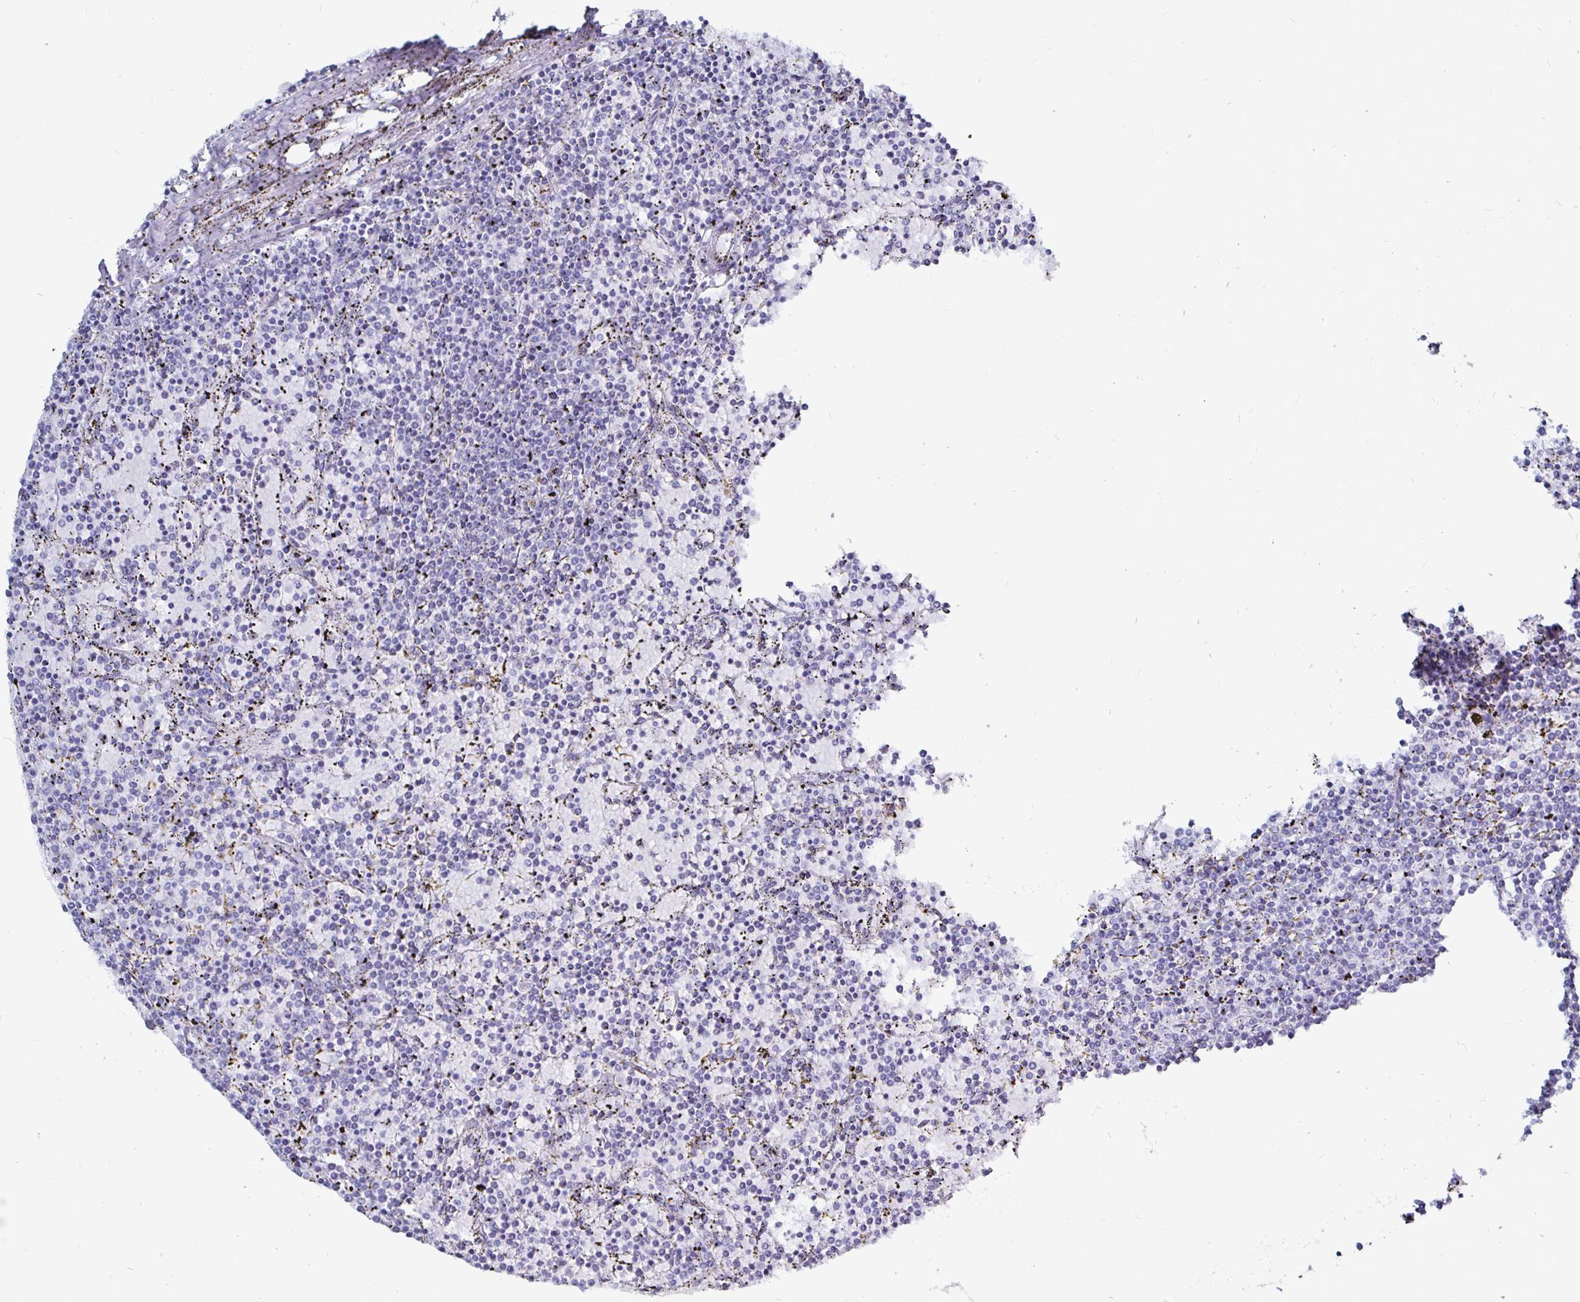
{"staining": {"intensity": "negative", "quantity": "none", "location": "none"}, "tissue": "lymphoma", "cell_type": "Tumor cells", "image_type": "cancer", "snomed": [{"axis": "morphology", "description": "Malignant lymphoma, non-Hodgkin's type, Low grade"}, {"axis": "topography", "description": "Spleen"}], "caption": "This is an IHC histopathology image of human low-grade malignant lymphoma, non-Hodgkin's type. There is no staining in tumor cells.", "gene": "LUZP4", "patient": {"sex": "female", "age": 77}}